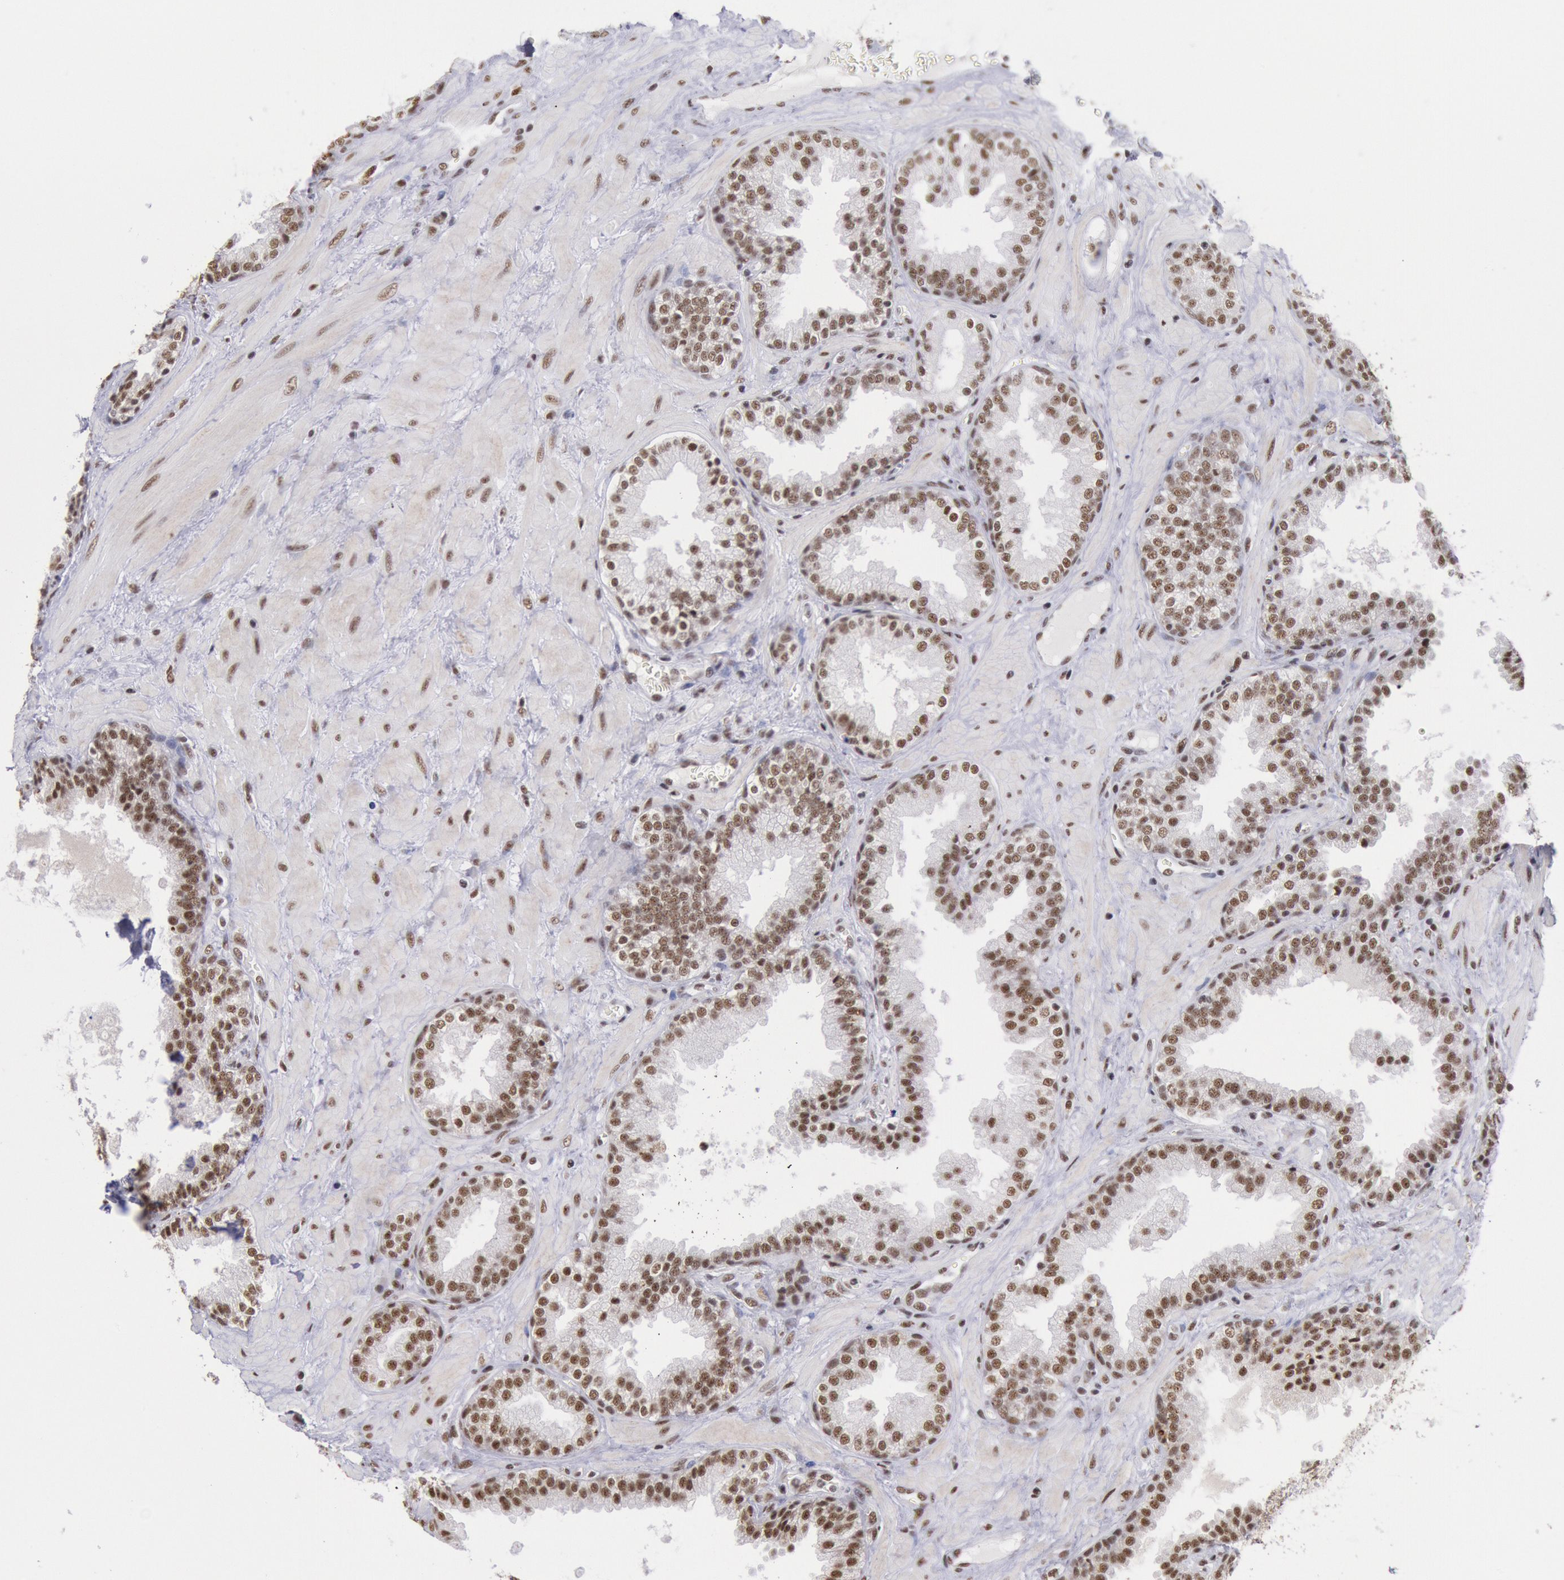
{"staining": {"intensity": "strong", "quantity": ">75%", "location": "nuclear"}, "tissue": "prostate", "cell_type": "Glandular cells", "image_type": "normal", "snomed": [{"axis": "morphology", "description": "Normal tissue, NOS"}, {"axis": "topography", "description": "Prostate"}], "caption": "Benign prostate reveals strong nuclear staining in about >75% of glandular cells, visualized by immunohistochemistry. (DAB (3,3'-diaminobenzidine) IHC with brightfield microscopy, high magnification).", "gene": "SNRPD3", "patient": {"sex": "male", "age": 51}}